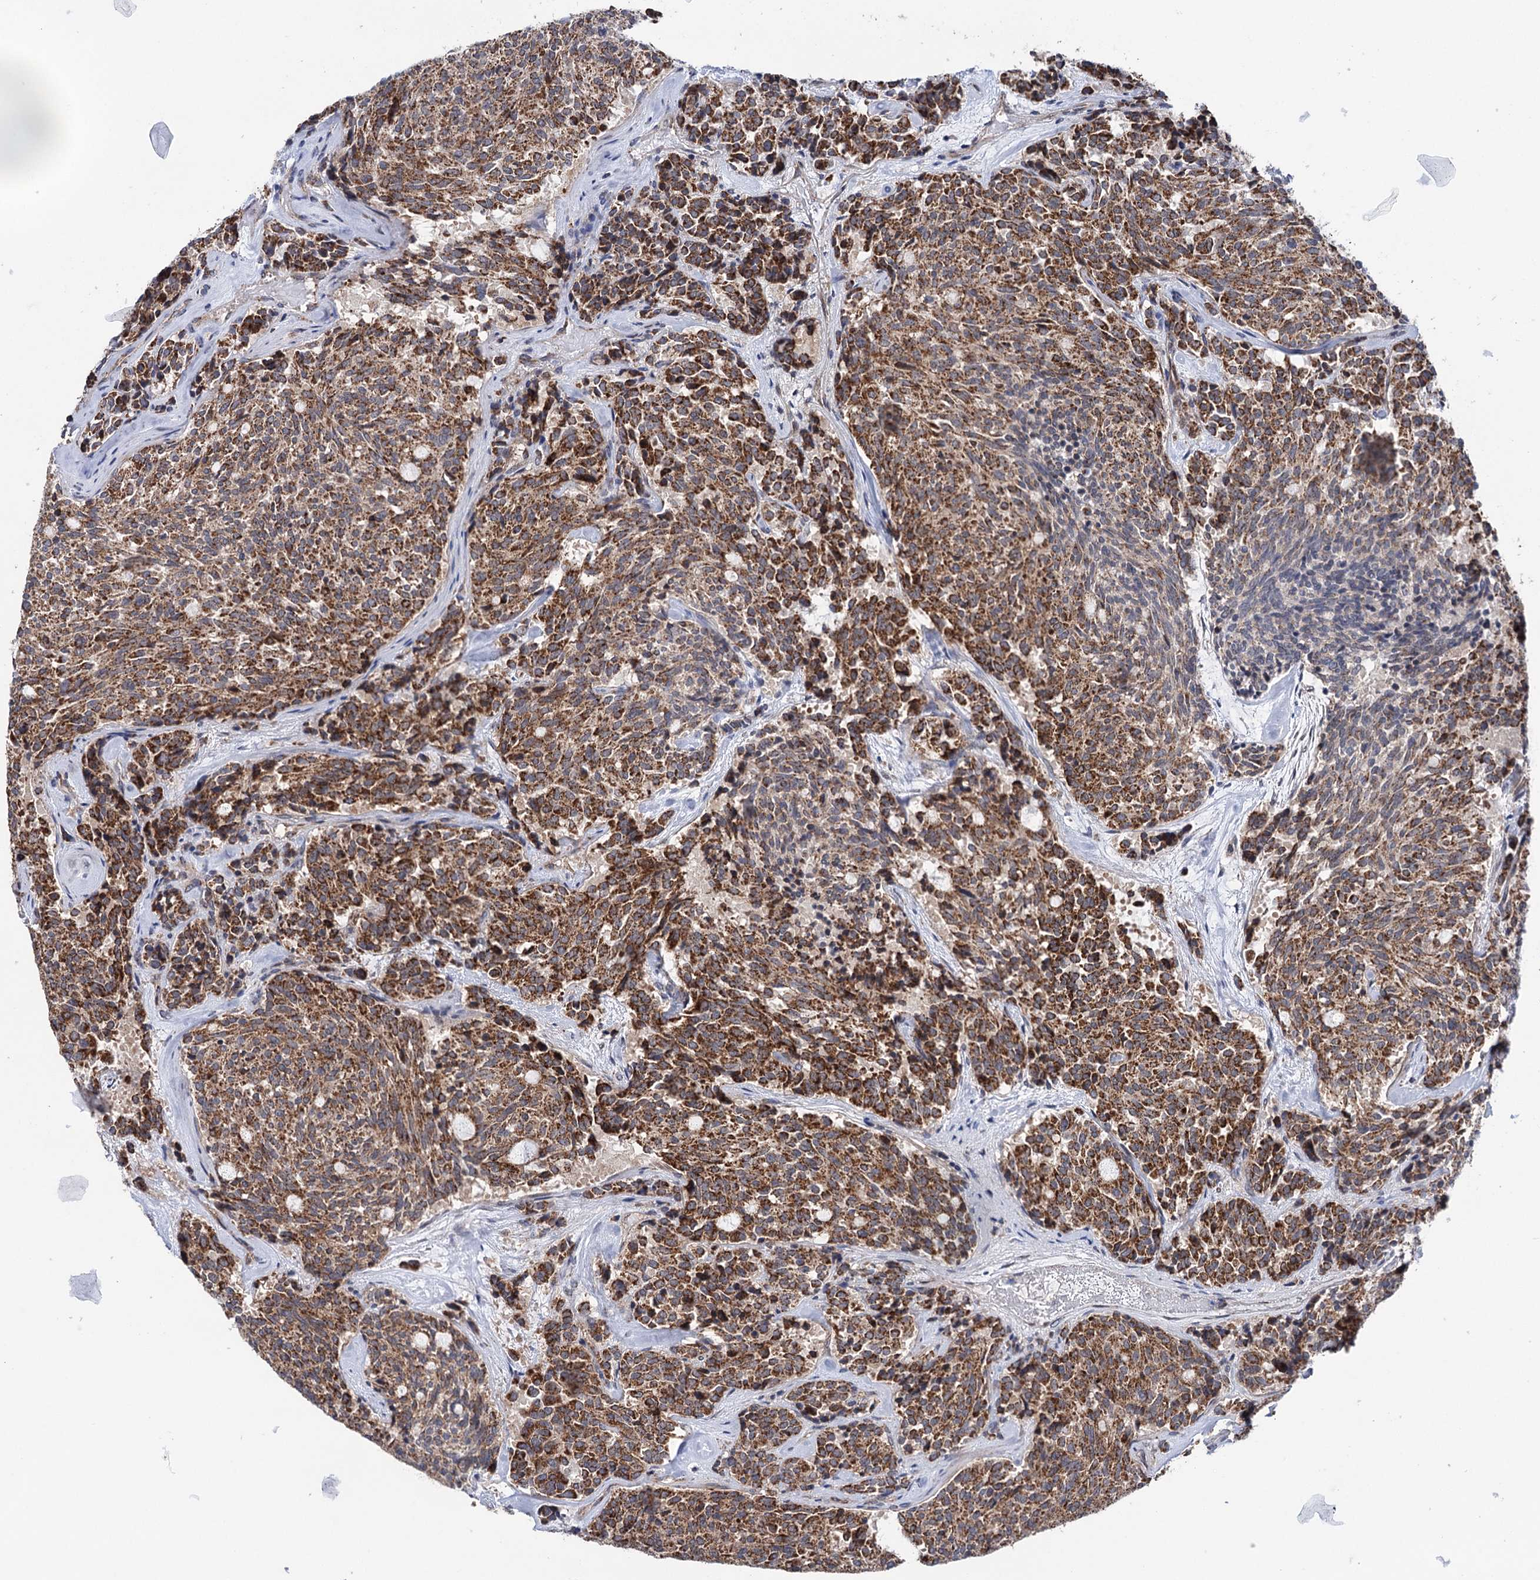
{"staining": {"intensity": "strong", "quantity": ">75%", "location": "cytoplasmic/membranous"}, "tissue": "carcinoid", "cell_type": "Tumor cells", "image_type": "cancer", "snomed": [{"axis": "morphology", "description": "Carcinoid, malignant, NOS"}, {"axis": "topography", "description": "Pancreas"}], "caption": "Immunohistochemical staining of carcinoid (malignant) shows strong cytoplasmic/membranous protein staining in about >75% of tumor cells. The staining is performed using DAB (3,3'-diaminobenzidine) brown chromogen to label protein expression. The nuclei are counter-stained blue using hematoxylin.", "gene": "SUCLA2", "patient": {"sex": "female", "age": 54}}